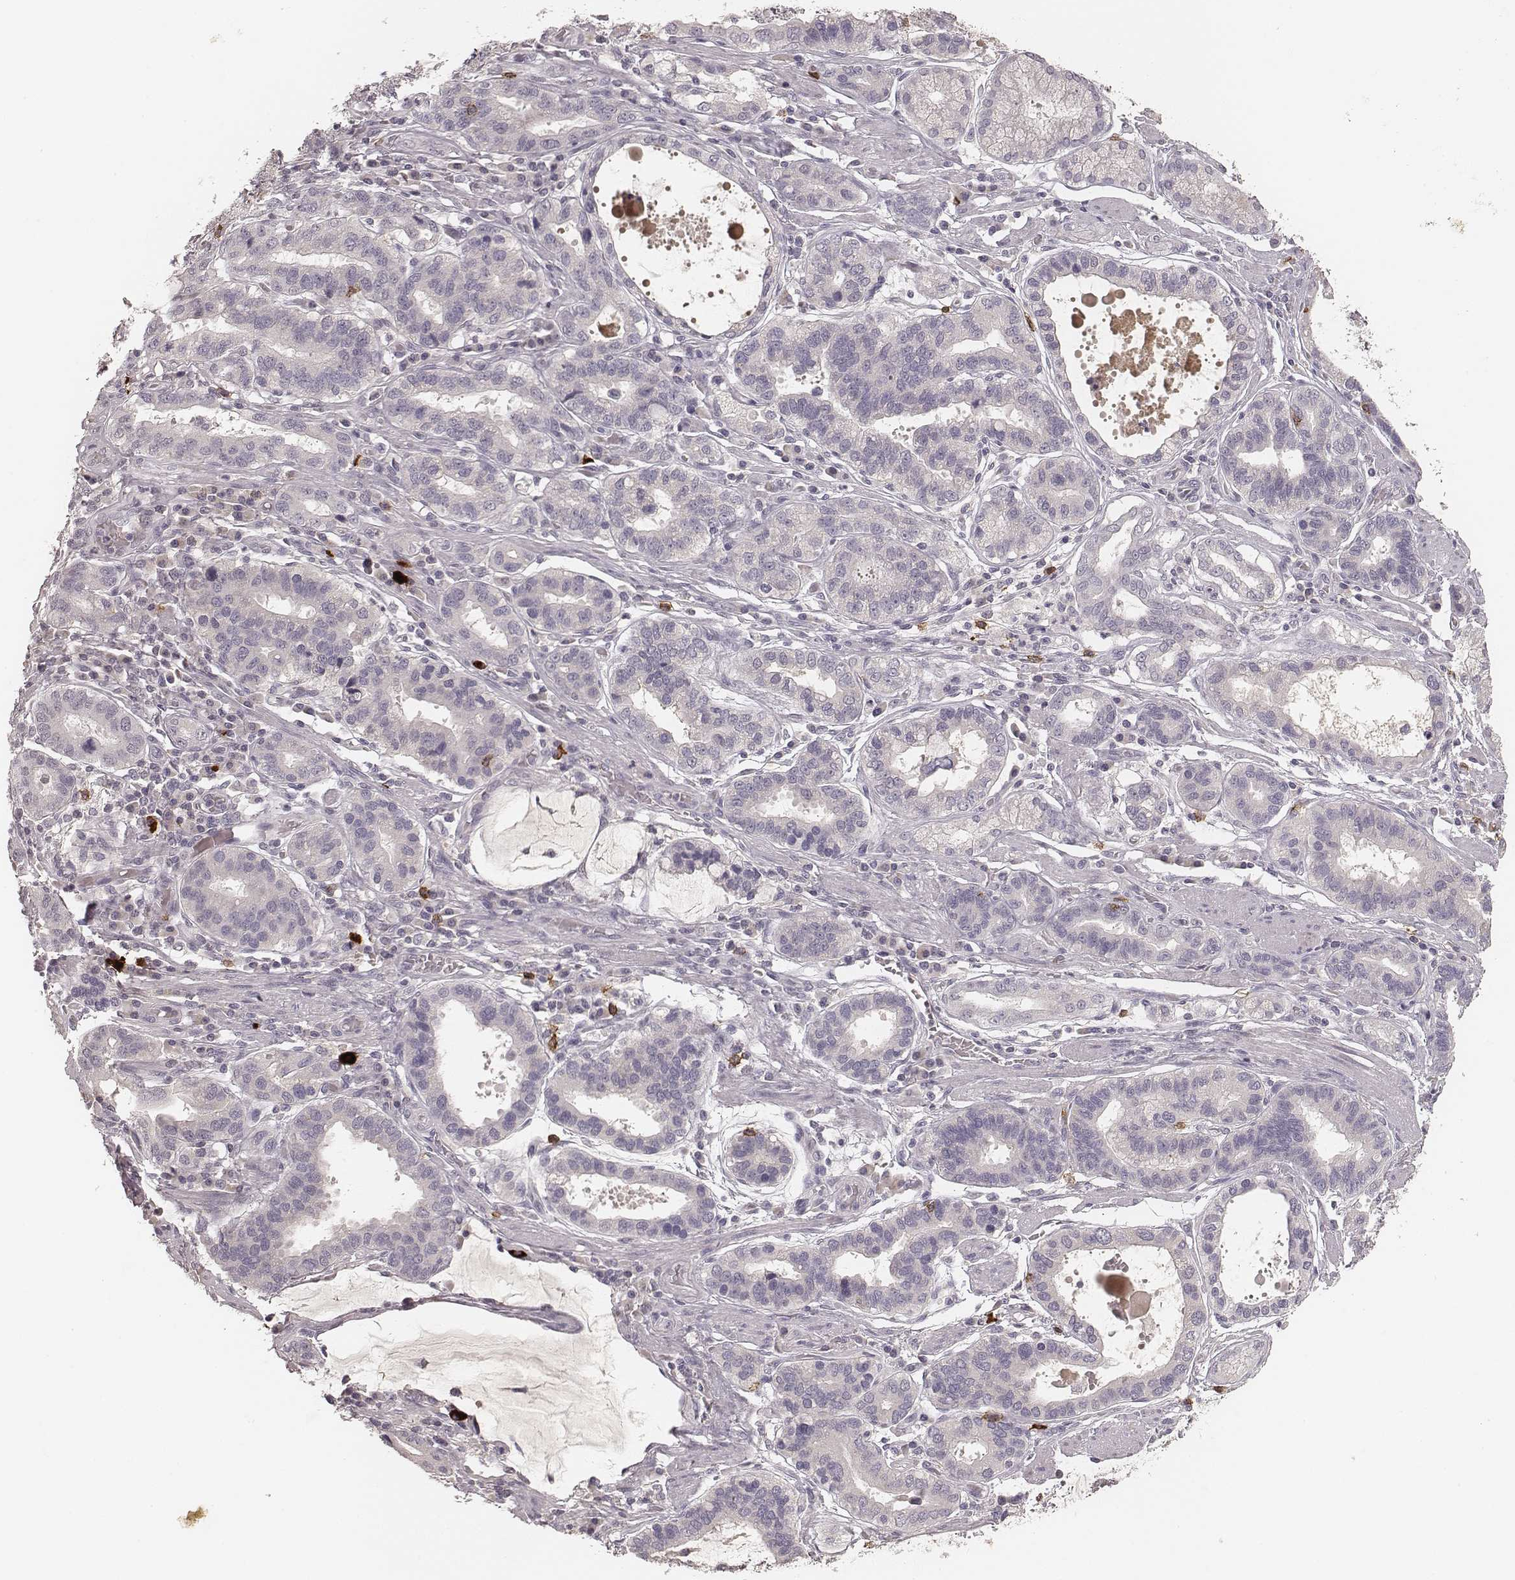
{"staining": {"intensity": "negative", "quantity": "none", "location": "none"}, "tissue": "stomach cancer", "cell_type": "Tumor cells", "image_type": "cancer", "snomed": [{"axis": "morphology", "description": "Adenocarcinoma, NOS"}, {"axis": "topography", "description": "Stomach, lower"}], "caption": "An immunohistochemistry (IHC) image of adenocarcinoma (stomach) is shown. There is no staining in tumor cells of adenocarcinoma (stomach). (Stains: DAB immunohistochemistry (IHC) with hematoxylin counter stain, Microscopy: brightfield microscopy at high magnification).", "gene": "CD8A", "patient": {"sex": "female", "age": 76}}